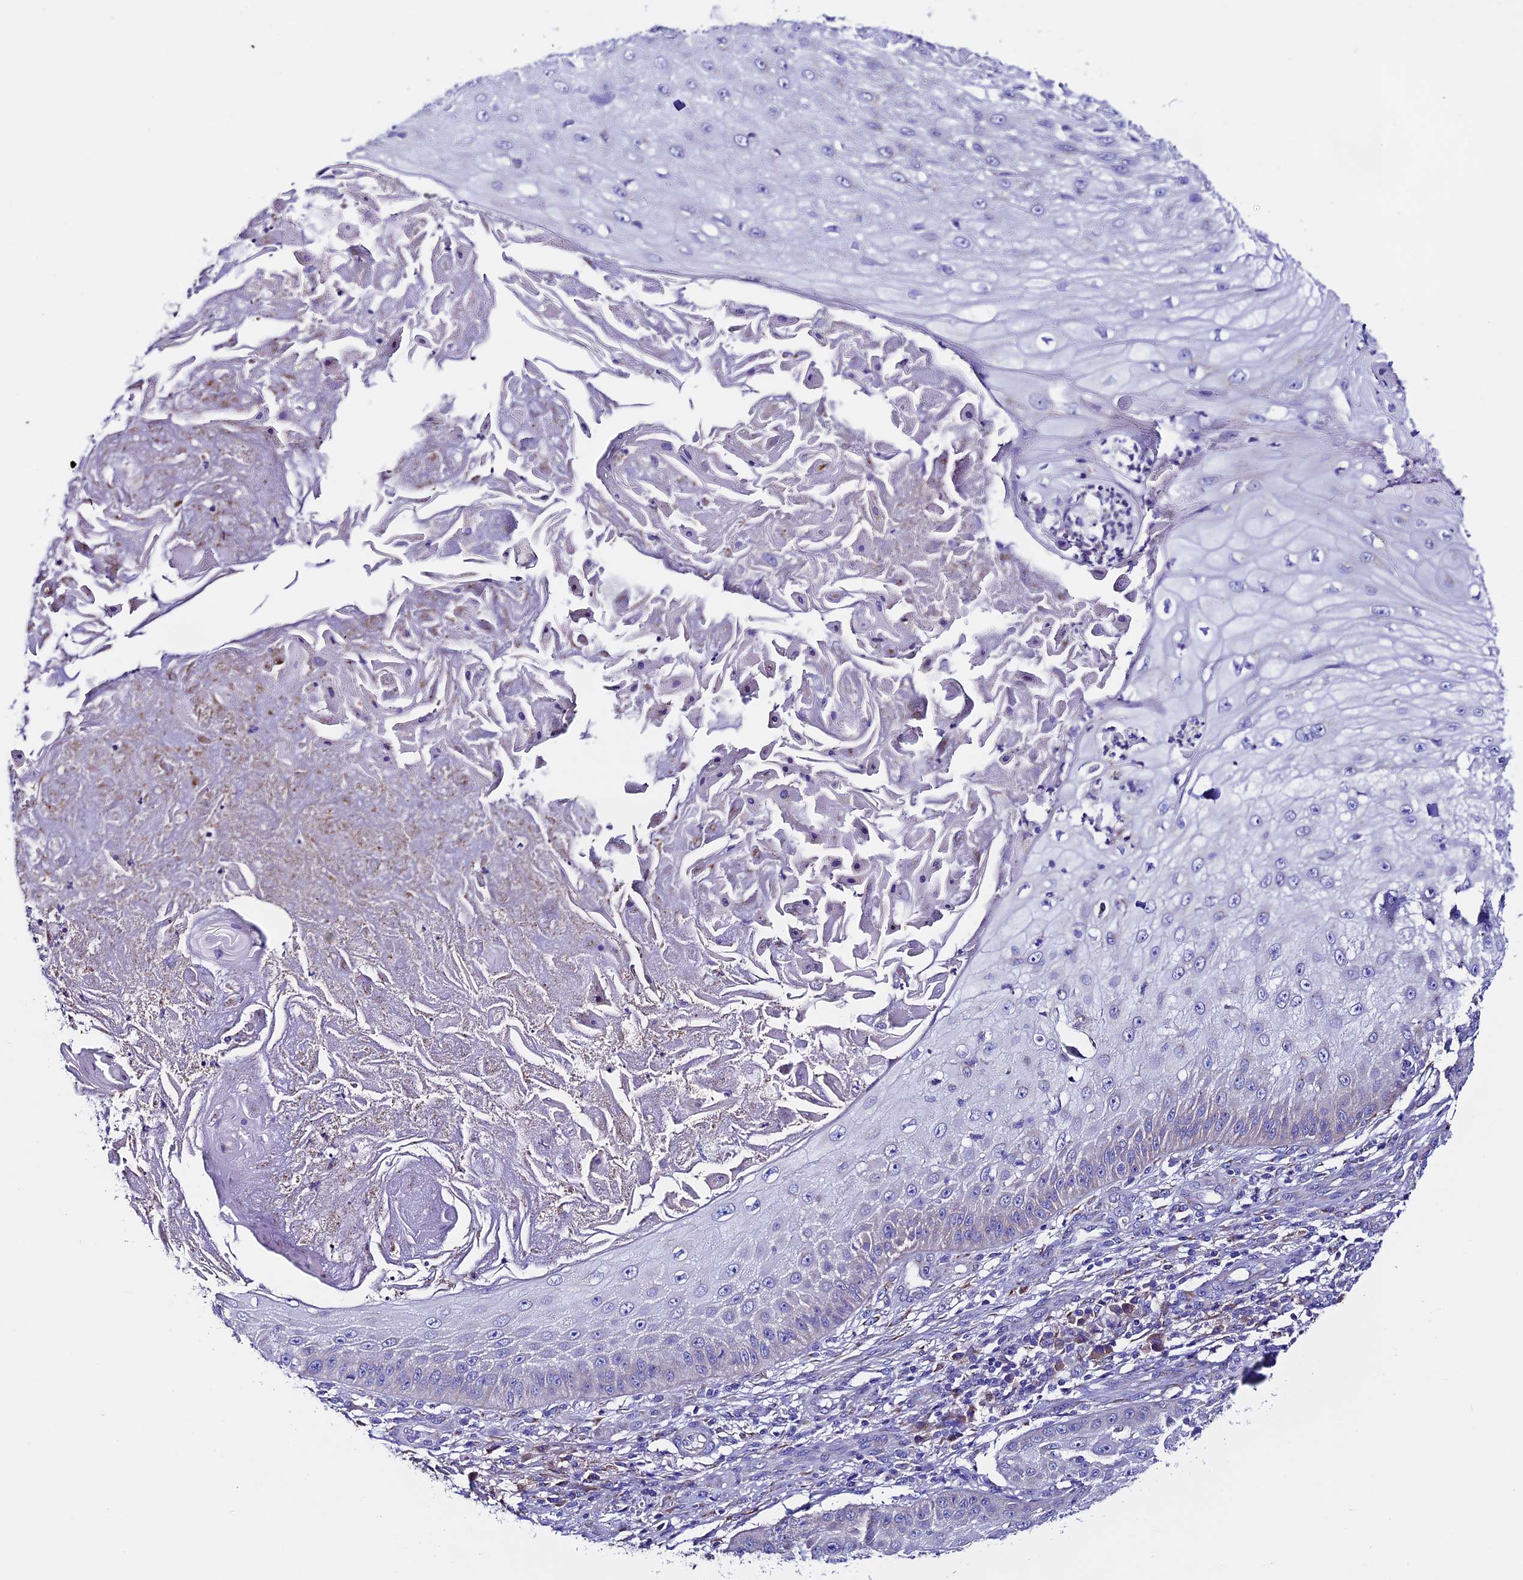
{"staining": {"intensity": "negative", "quantity": "none", "location": "none"}, "tissue": "skin cancer", "cell_type": "Tumor cells", "image_type": "cancer", "snomed": [{"axis": "morphology", "description": "Squamous cell carcinoma, NOS"}, {"axis": "topography", "description": "Skin"}], "caption": "There is no significant positivity in tumor cells of skin cancer (squamous cell carcinoma).", "gene": "COMTD1", "patient": {"sex": "male", "age": 70}}